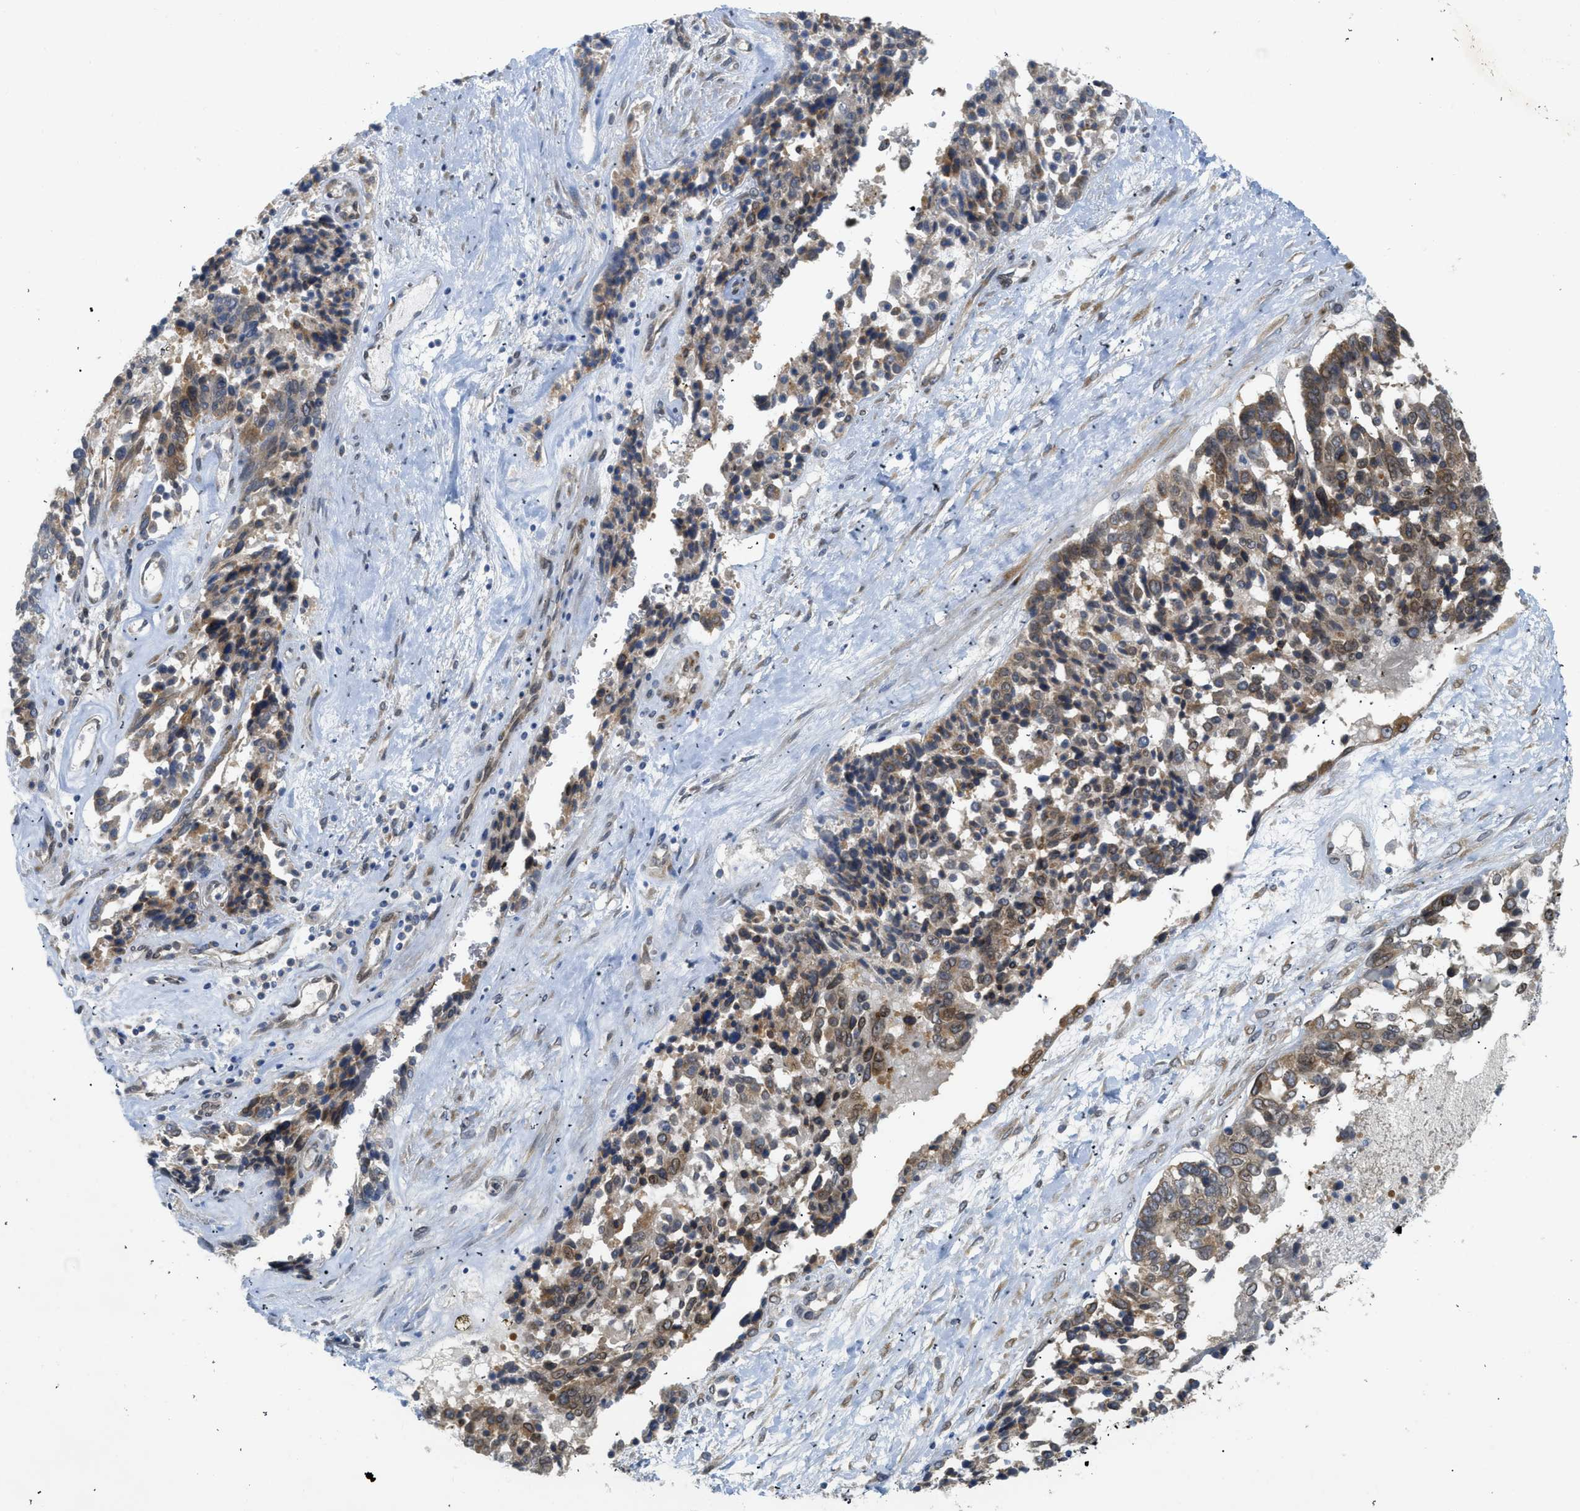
{"staining": {"intensity": "moderate", "quantity": ">75%", "location": "cytoplasmic/membranous"}, "tissue": "ovarian cancer", "cell_type": "Tumor cells", "image_type": "cancer", "snomed": [{"axis": "morphology", "description": "Cystadenocarcinoma, serous, NOS"}, {"axis": "topography", "description": "Ovary"}], "caption": "Brown immunohistochemical staining in serous cystadenocarcinoma (ovarian) demonstrates moderate cytoplasmic/membranous positivity in approximately >75% of tumor cells. The staining was performed using DAB (3,3'-diaminobenzidine) to visualize the protein expression in brown, while the nuclei were stained in blue with hematoxylin (Magnification: 20x).", "gene": "EIF2AK3", "patient": {"sex": "female", "age": 44}}